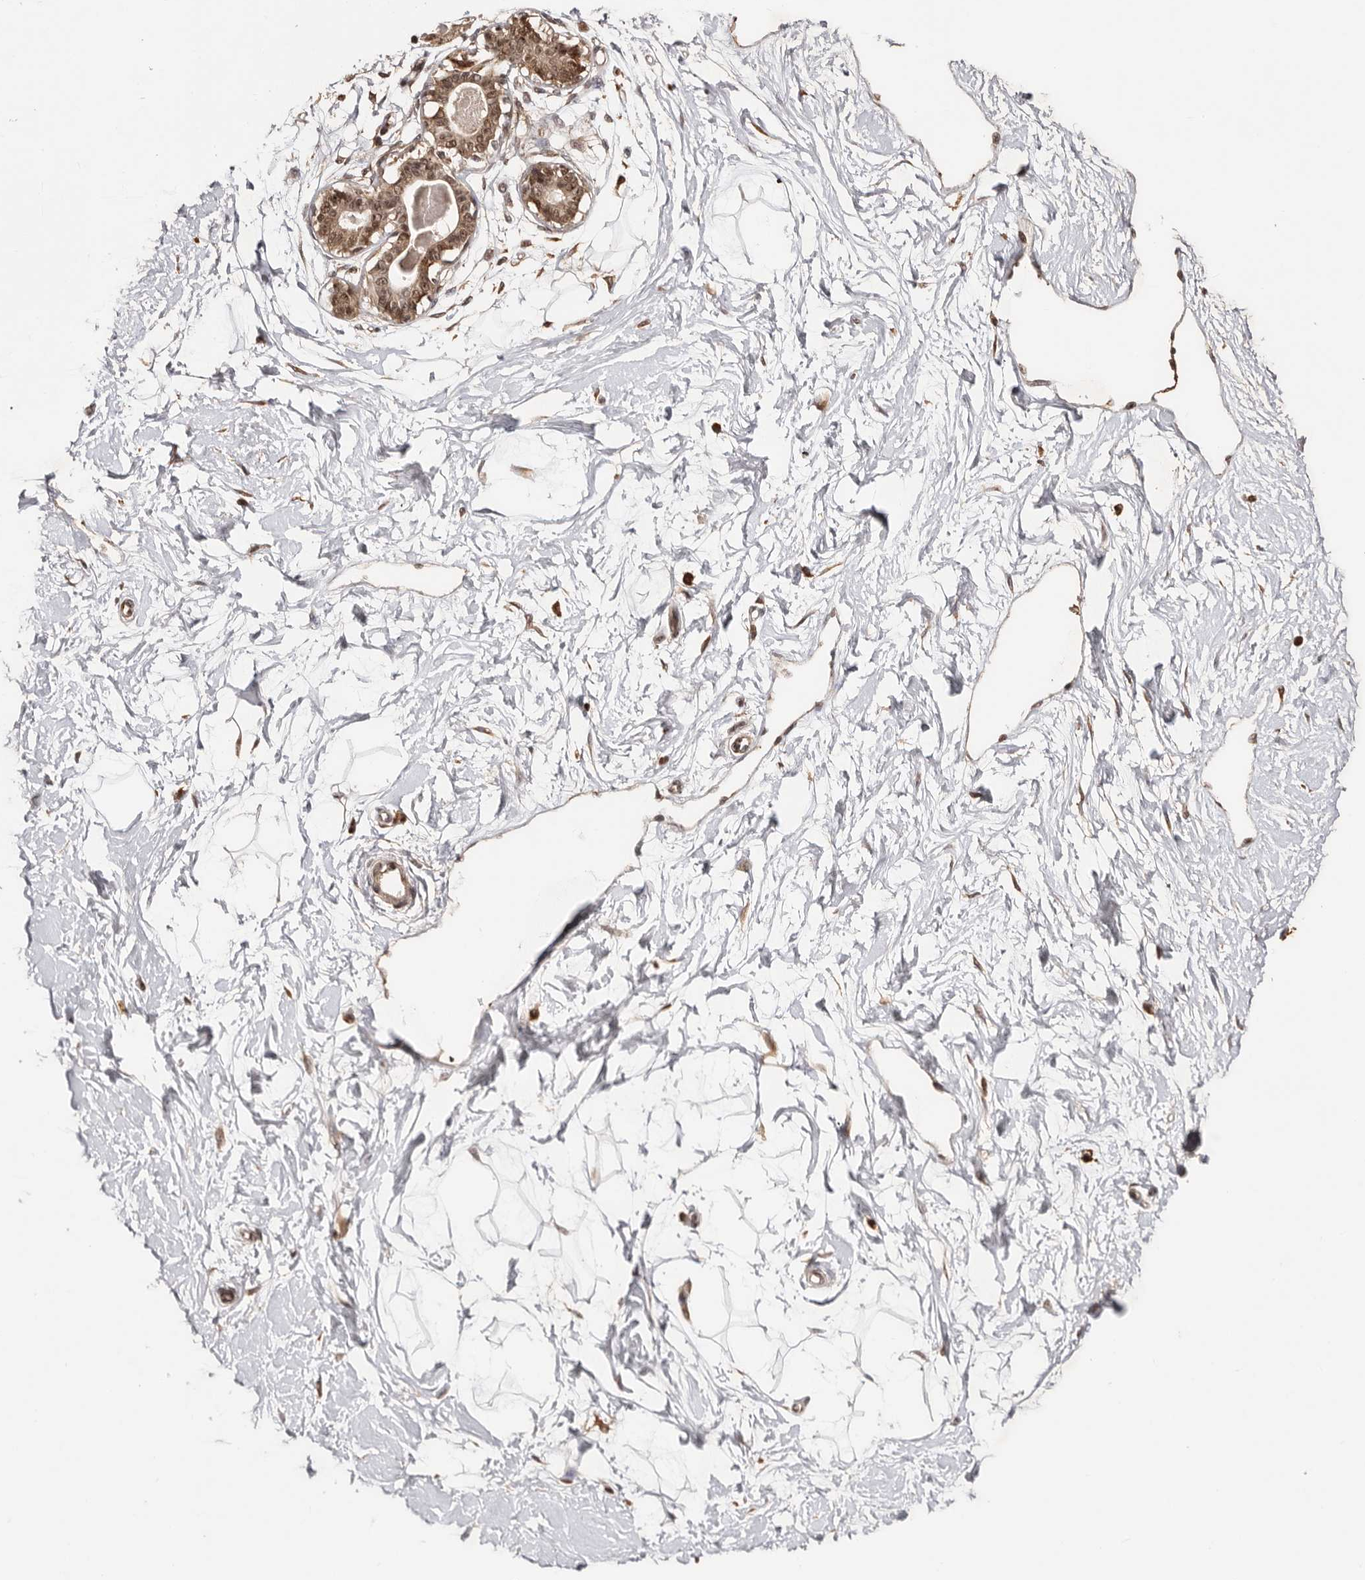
{"staining": {"intensity": "moderate", "quantity": "<25%", "location": "cytoplasmic/membranous,nuclear"}, "tissue": "breast", "cell_type": "Adipocytes", "image_type": "normal", "snomed": [{"axis": "morphology", "description": "Normal tissue, NOS"}, {"axis": "topography", "description": "Breast"}], "caption": "Immunohistochemical staining of benign human breast exhibits <25% levels of moderate cytoplasmic/membranous,nuclear protein positivity in approximately <25% of adipocytes. (DAB IHC, brown staining for protein, blue staining for nuclei).", "gene": "ZNF83", "patient": {"sex": "female", "age": 45}}